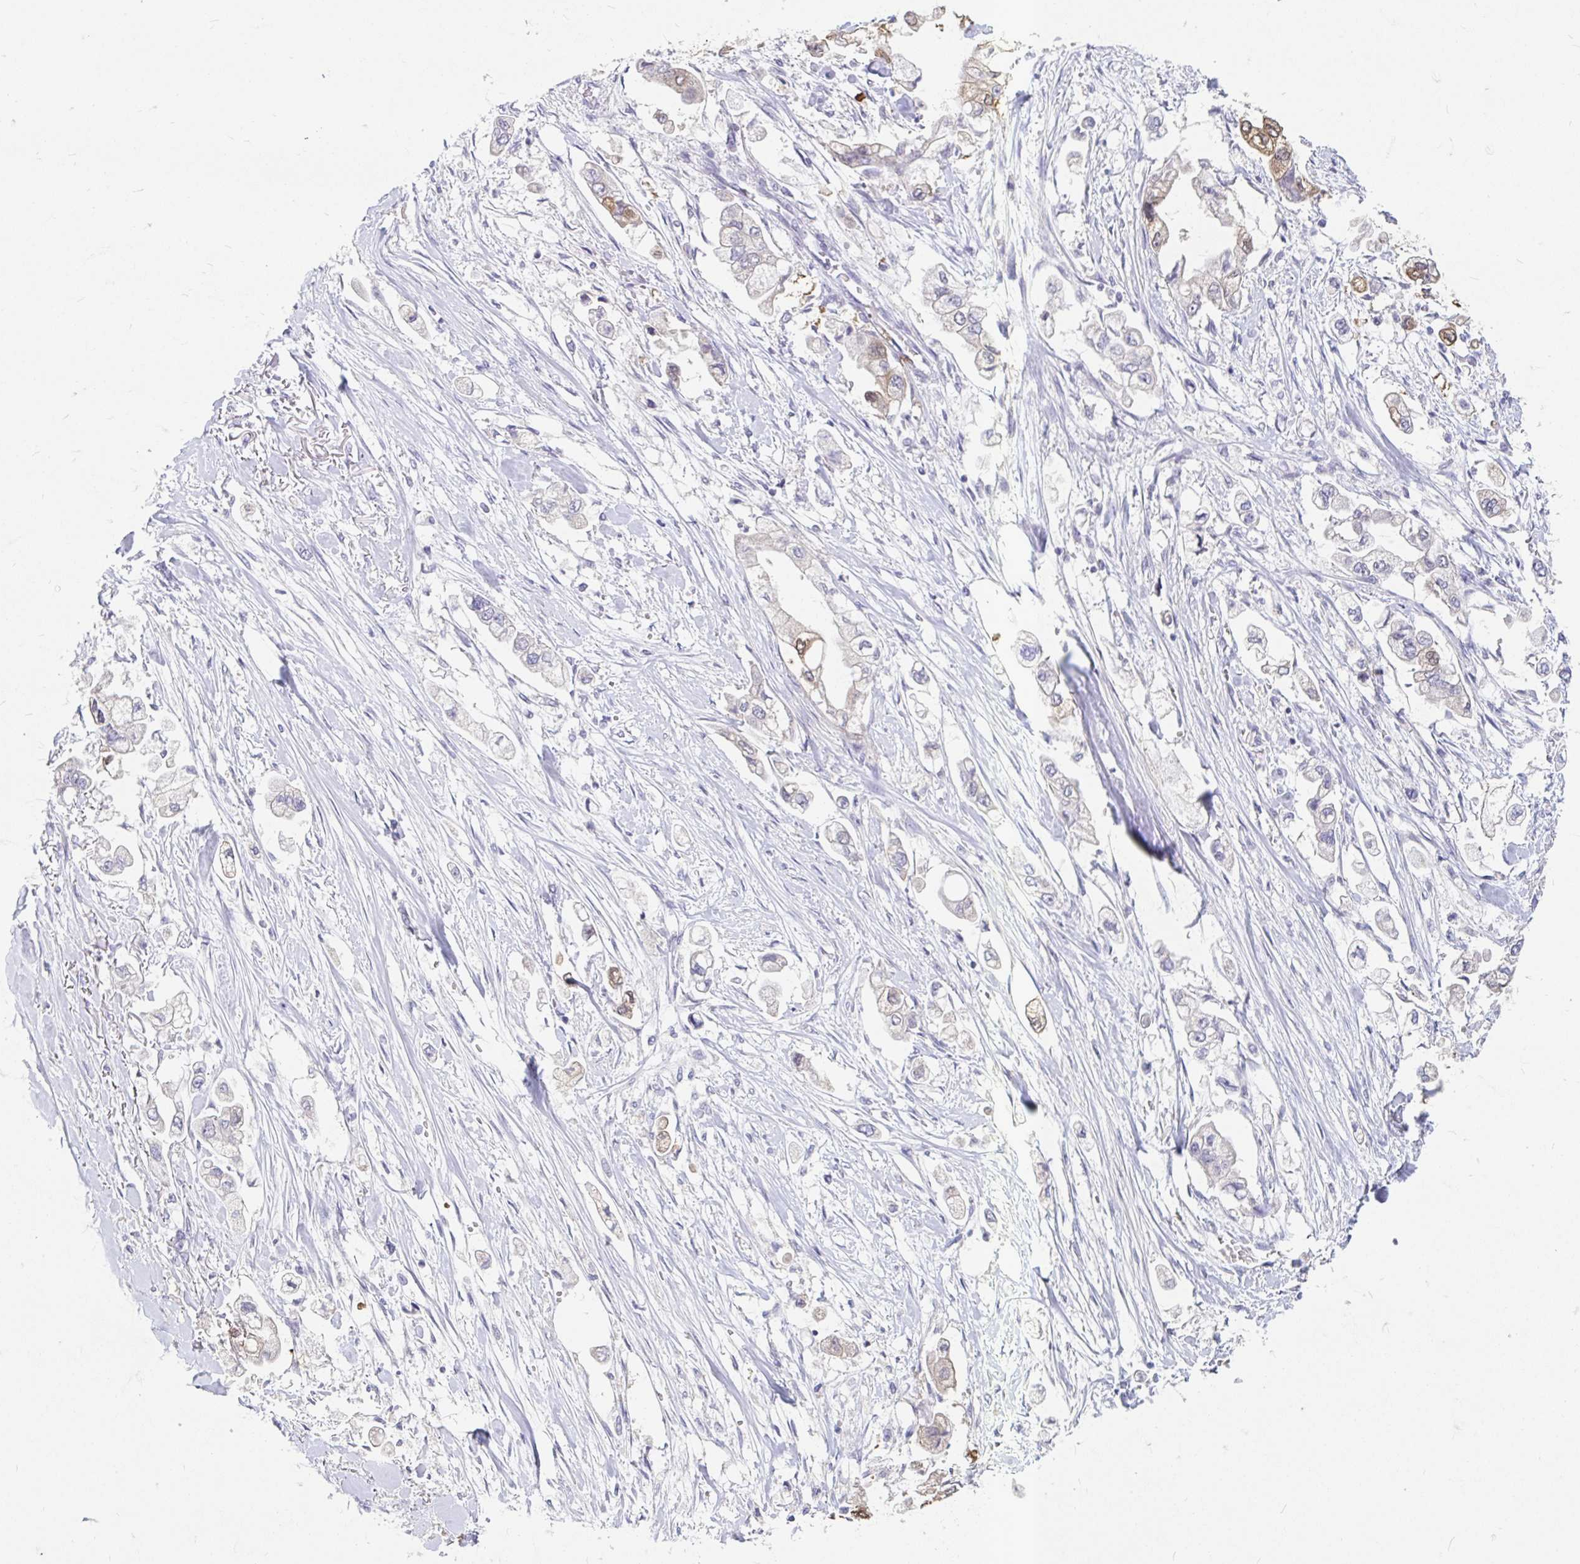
{"staining": {"intensity": "negative", "quantity": "none", "location": "none"}, "tissue": "stomach cancer", "cell_type": "Tumor cells", "image_type": "cancer", "snomed": [{"axis": "morphology", "description": "Adenocarcinoma, NOS"}, {"axis": "topography", "description": "Stomach"}], "caption": "Tumor cells are negative for brown protein staining in stomach cancer.", "gene": "ADH1A", "patient": {"sex": "male", "age": 62}}